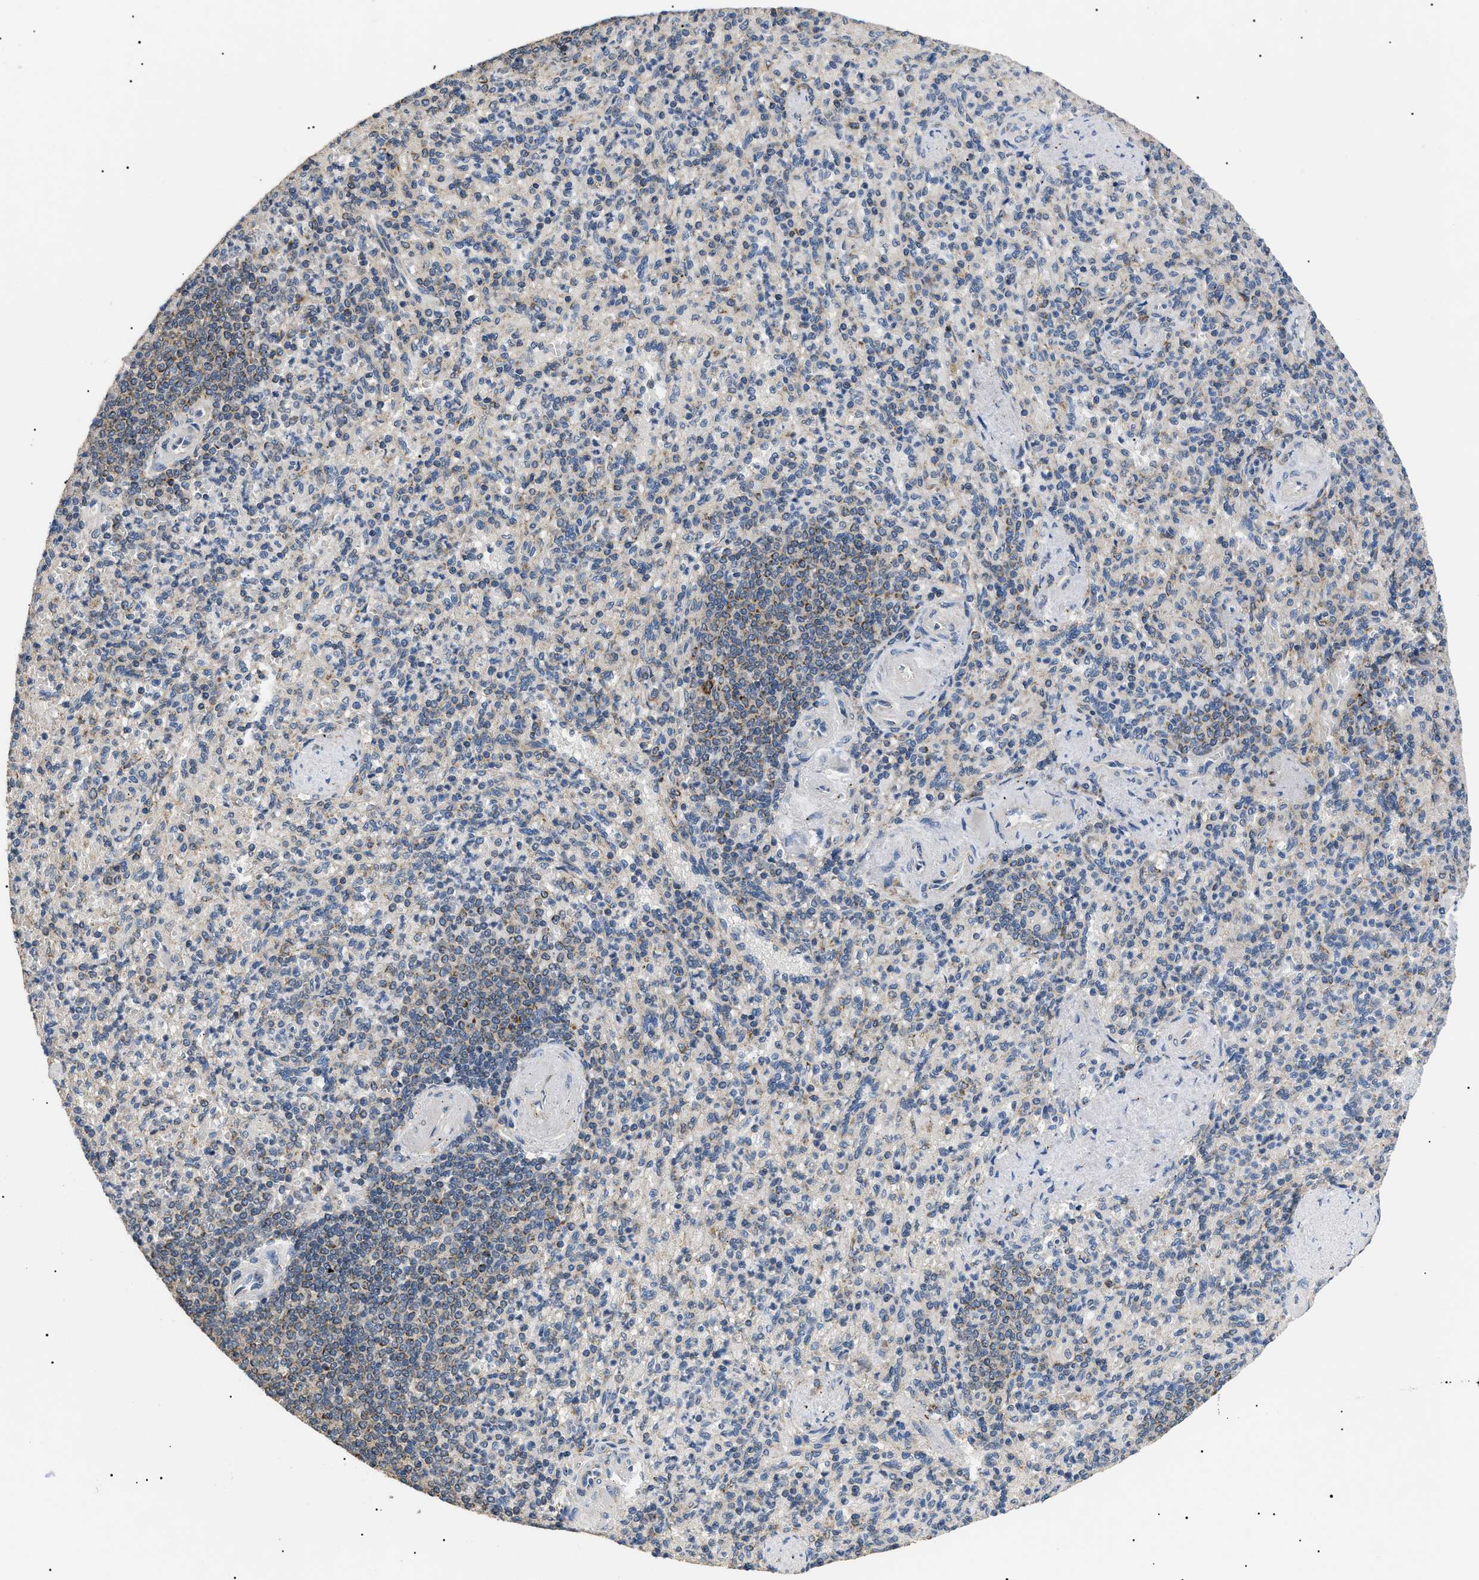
{"staining": {"intensity": "weak", "quantity": "<25%", "location": "cytoplasmic/membranous"}, "tissue": "spleen", "cell_type": "Cells in red pulp", "image_type": "normal", "snomed": [{"axis": "morphology", "description": "Normal tissue, NOS"}, {"axis": "topography", "description": "Spleen"}], "caption": "IHC histopathology image of unremarkable human spleen stained for a protein (brown), which reveals no positivity in cells in red pulp.", "gene": "TOMM6", "patient": {"sex": "female", "age": 74}}